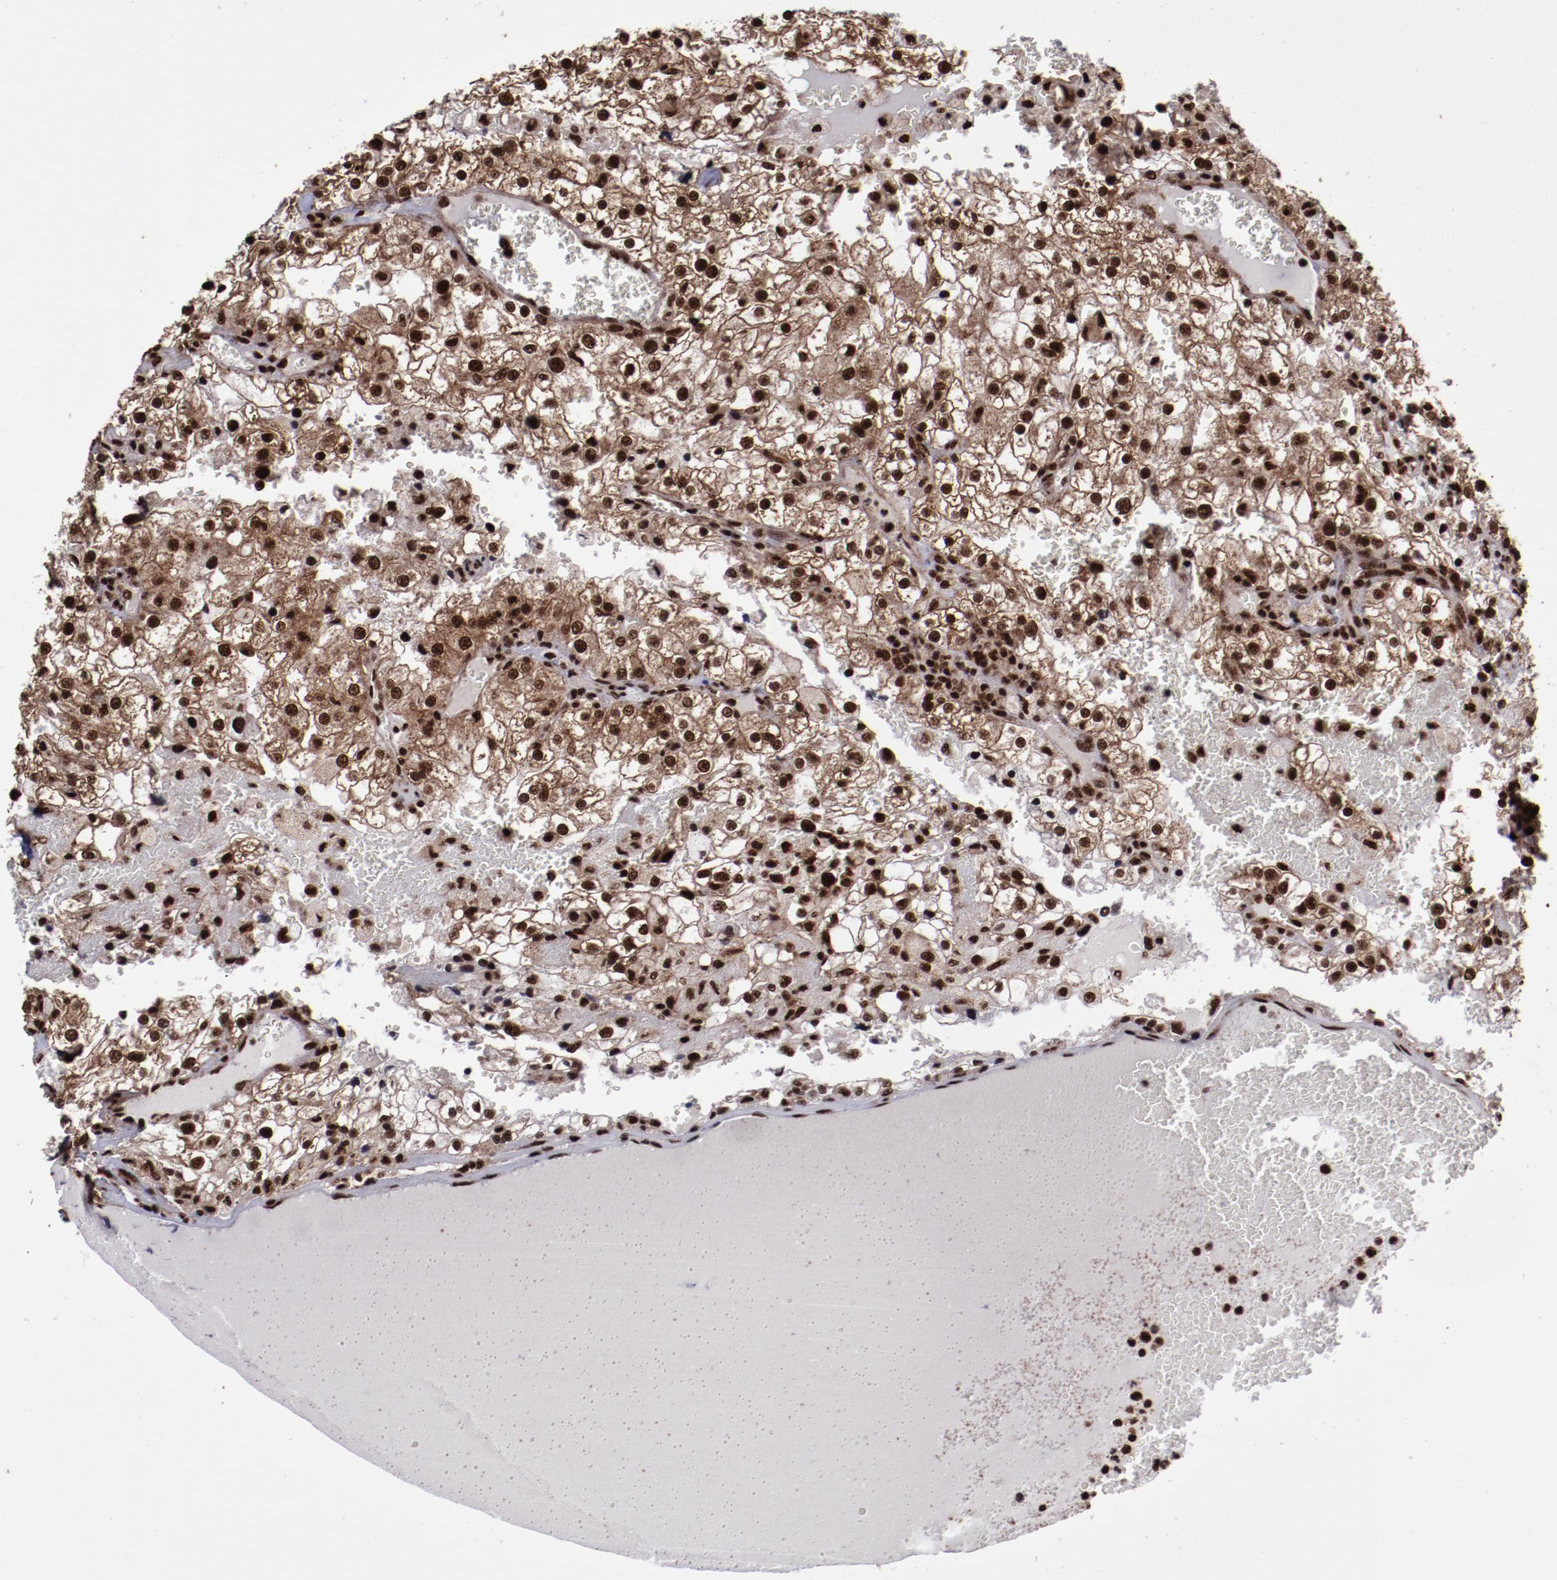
{"staining": {"intensity": "strong", "quantity": ">75%", "location": "cytoplasmic/membranous,nuclear"}, "tissue": "renal cancer", "cell_type": "Tumor cells", "image_type": "cancer", "snomed": [{"axis": "morphology", "description": "Adenocarcinoma, NOS"}, {"axis": "topography", "description": "Kidney"}], "caption": "Immunohistochemistry (IHC) histopathology image of neoplastic tissue: human renal adenocarcinoma stained using immunohistochemistry (IHC) exhibits high levels of strong protein expression localized specifically in the cytoplasmic/membranous and nuclear of tumor cells, appearing as a cytoplasmic/membranous and nuclear brown color.", "gene": "SNW1", "patient": {"sex": "female", "age": 74}}